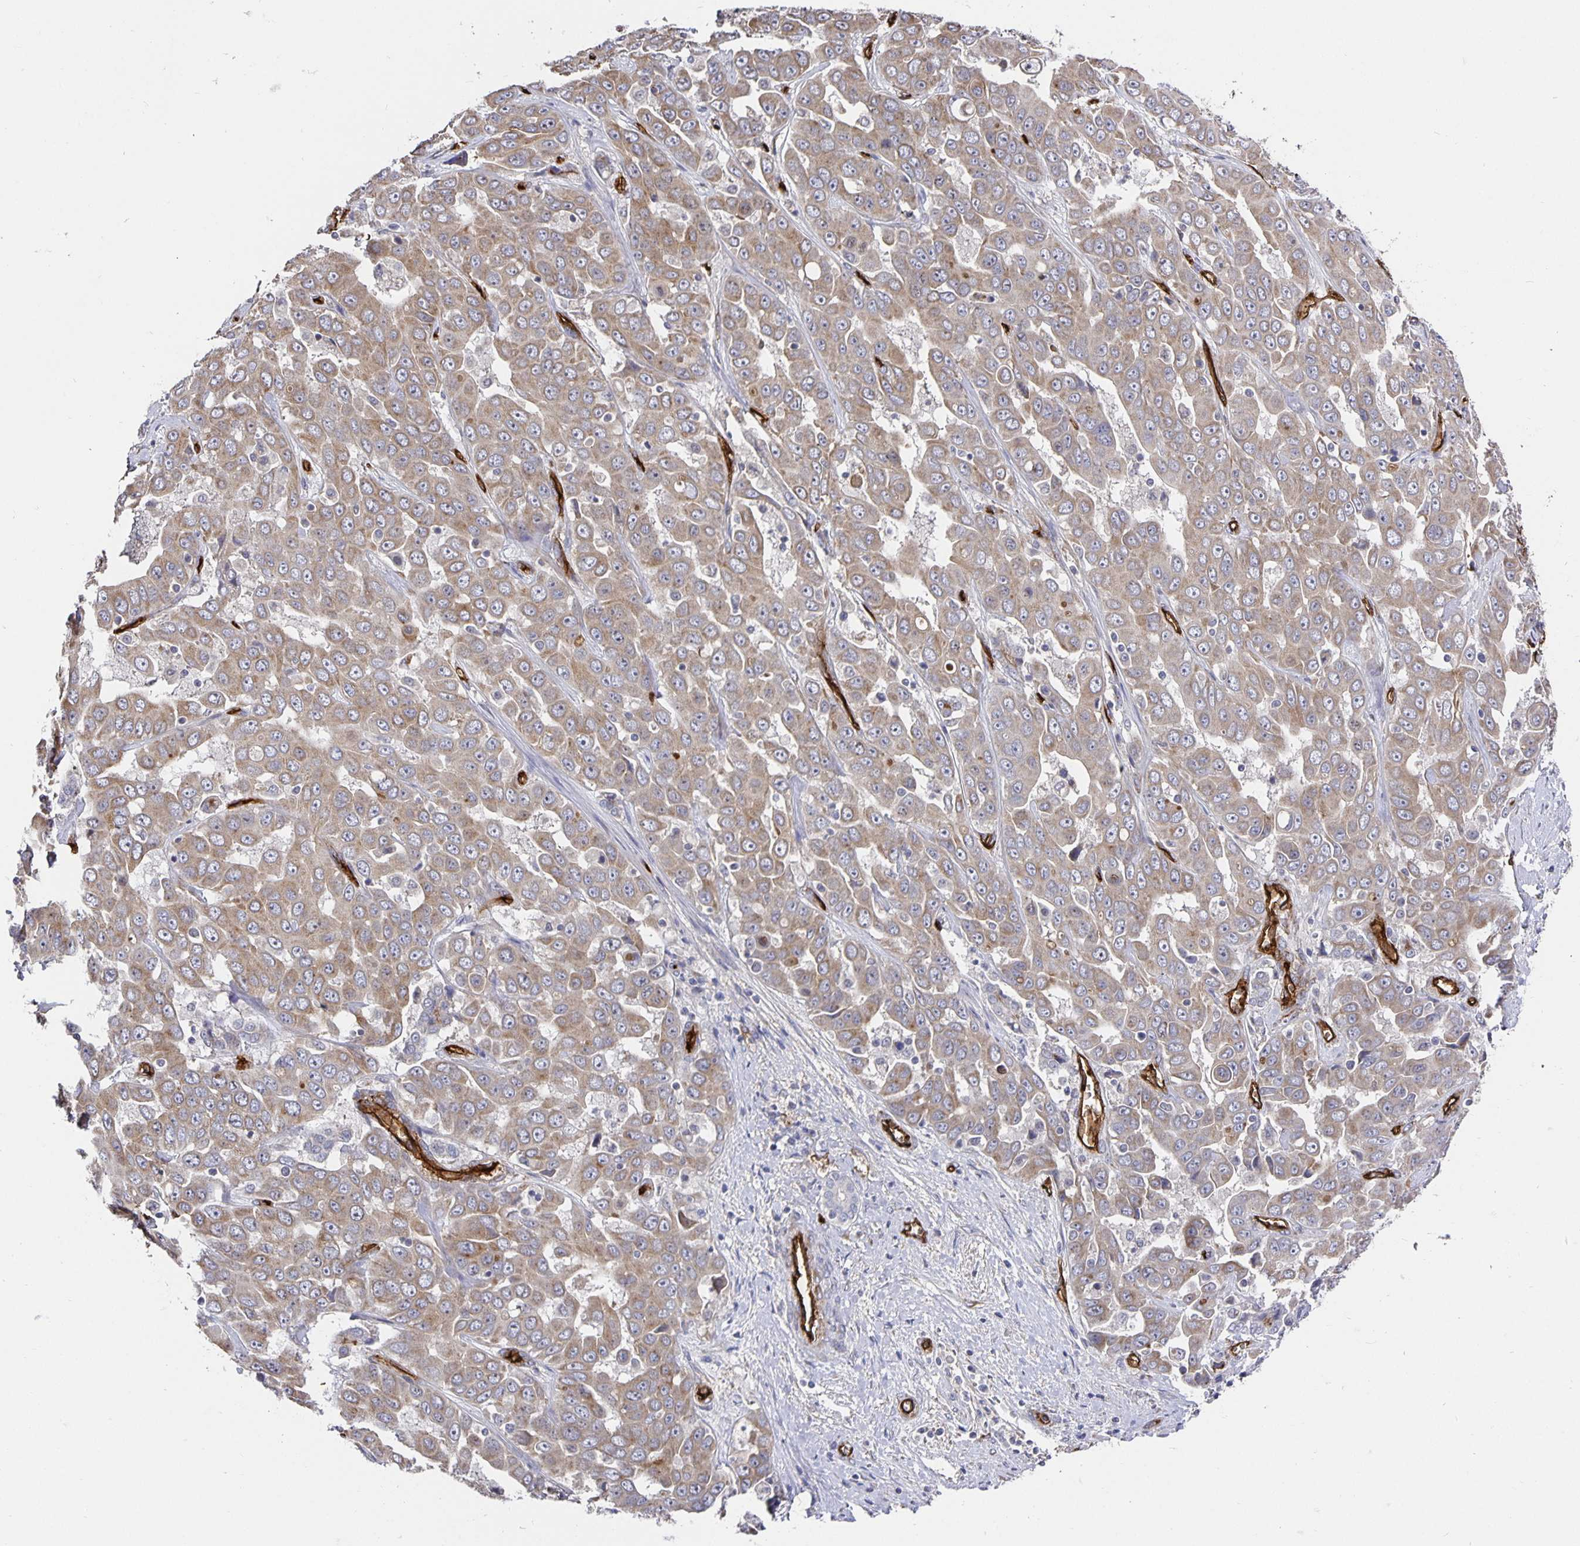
{"staining": {"intensity": "weak", "quantity": ">75%", "location": "cytoplasmic/membranous"}, "tissue": "liver cancer", "cell_type": "Tumor cells", "image_type": "cancer", "snomed": [{"axis": "morphology", "description": "Cholangiocarcinoma"}, {"axis": "topography", "description": "Liver"}], "caption": "Human cholangiocarcinoma (liver) stained for a protein (brown) demonstrates weak cytoplasmic/membranous positive positivity in approximately >75% of tumor cells.", "gene": "PODXL", "patient": {"sex": "female", "age": 52}}